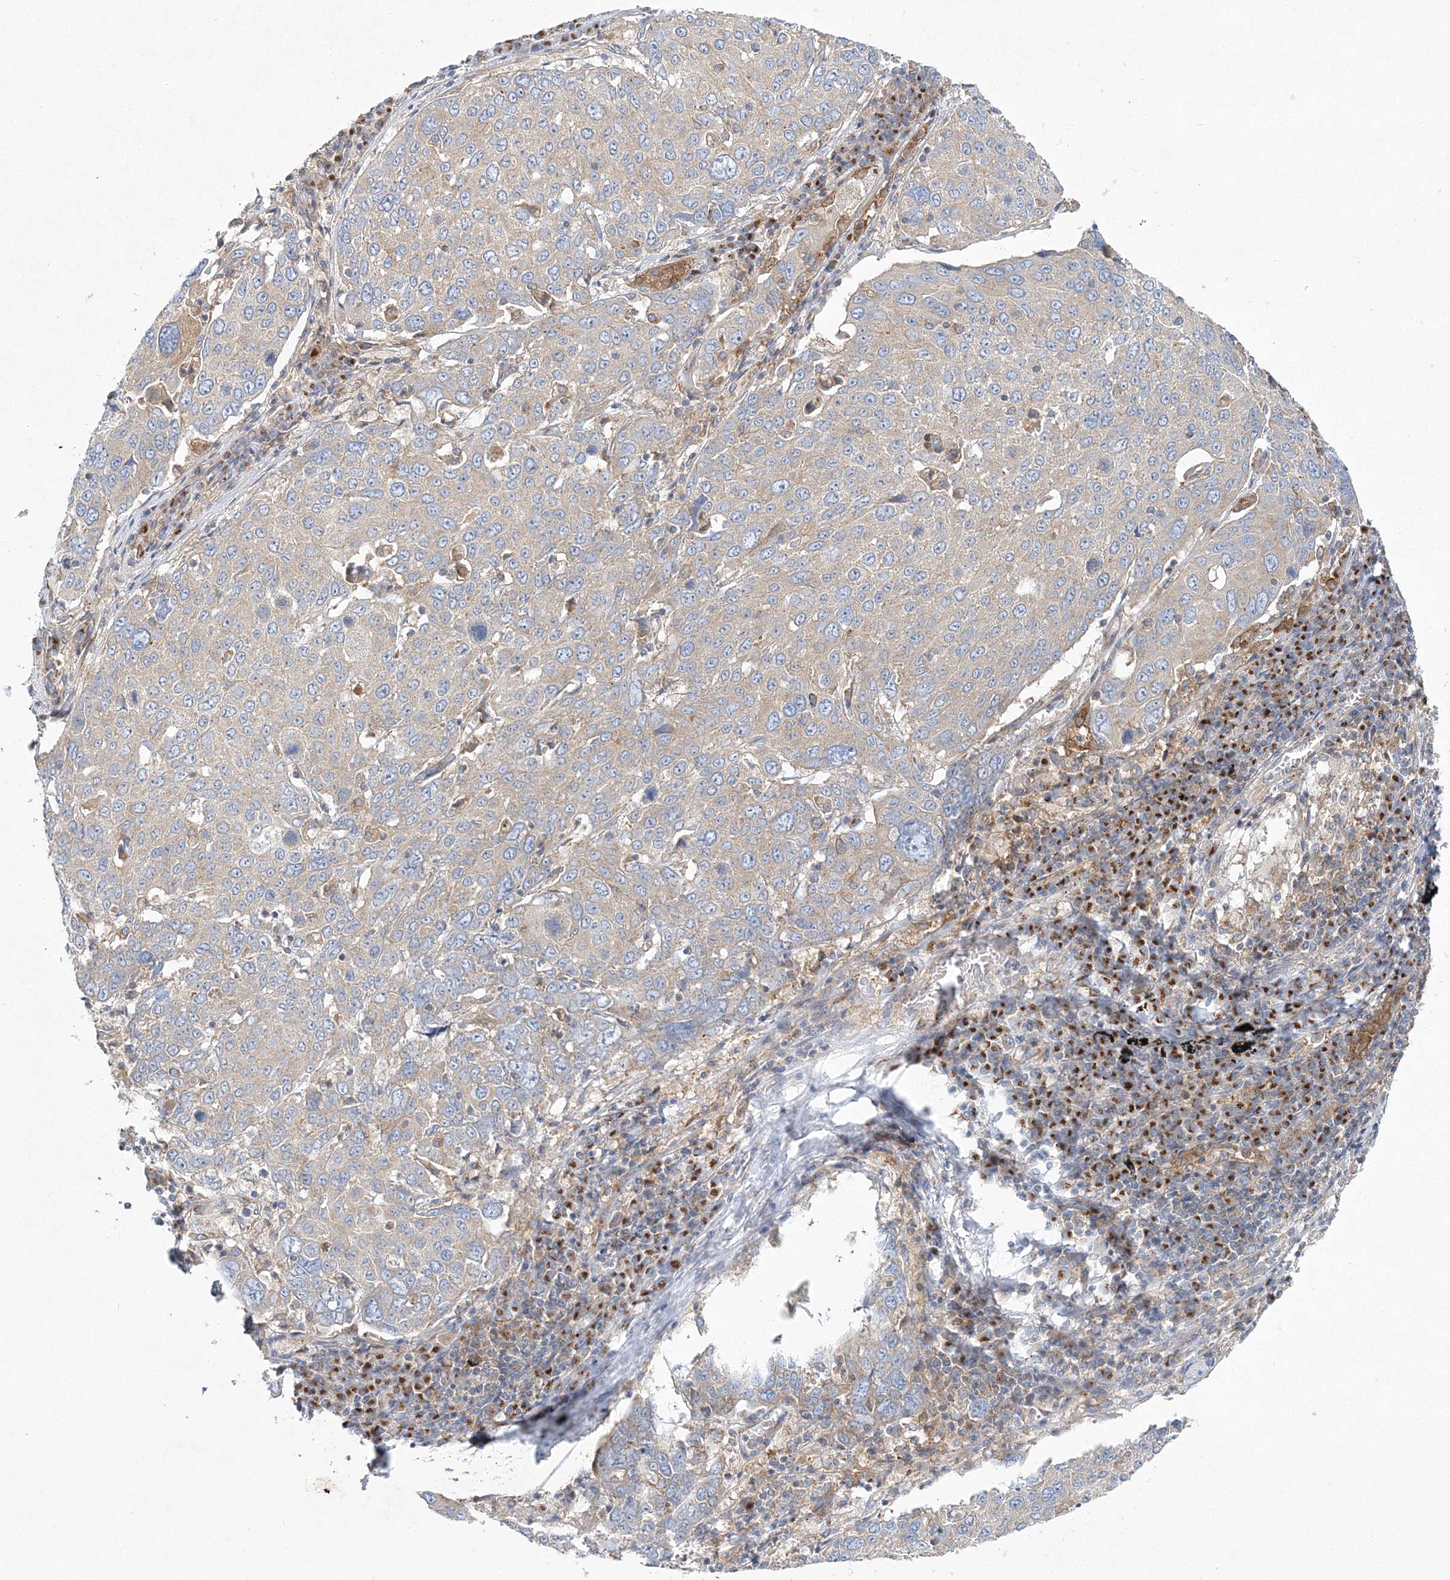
{"staining": {"intensity": "weak", "quantity": "<25%", "location": "cytoplasmic/membranous"}, "tissue": "lung cancer", "cell_type": "Tumor cells", "image_type": "cancer", "snomed": [{"axis": "morphology", "description": "Squamous cell carcinoma, NOS"}, {"axis": "topography", "description": "Lung"}], "caption": "IHC of lung cancer (squamous cell carcinoma) shows no expression in tumor cells.", "gene": "SEC23IP", "patient": {"sex": "male", "age": 65}}